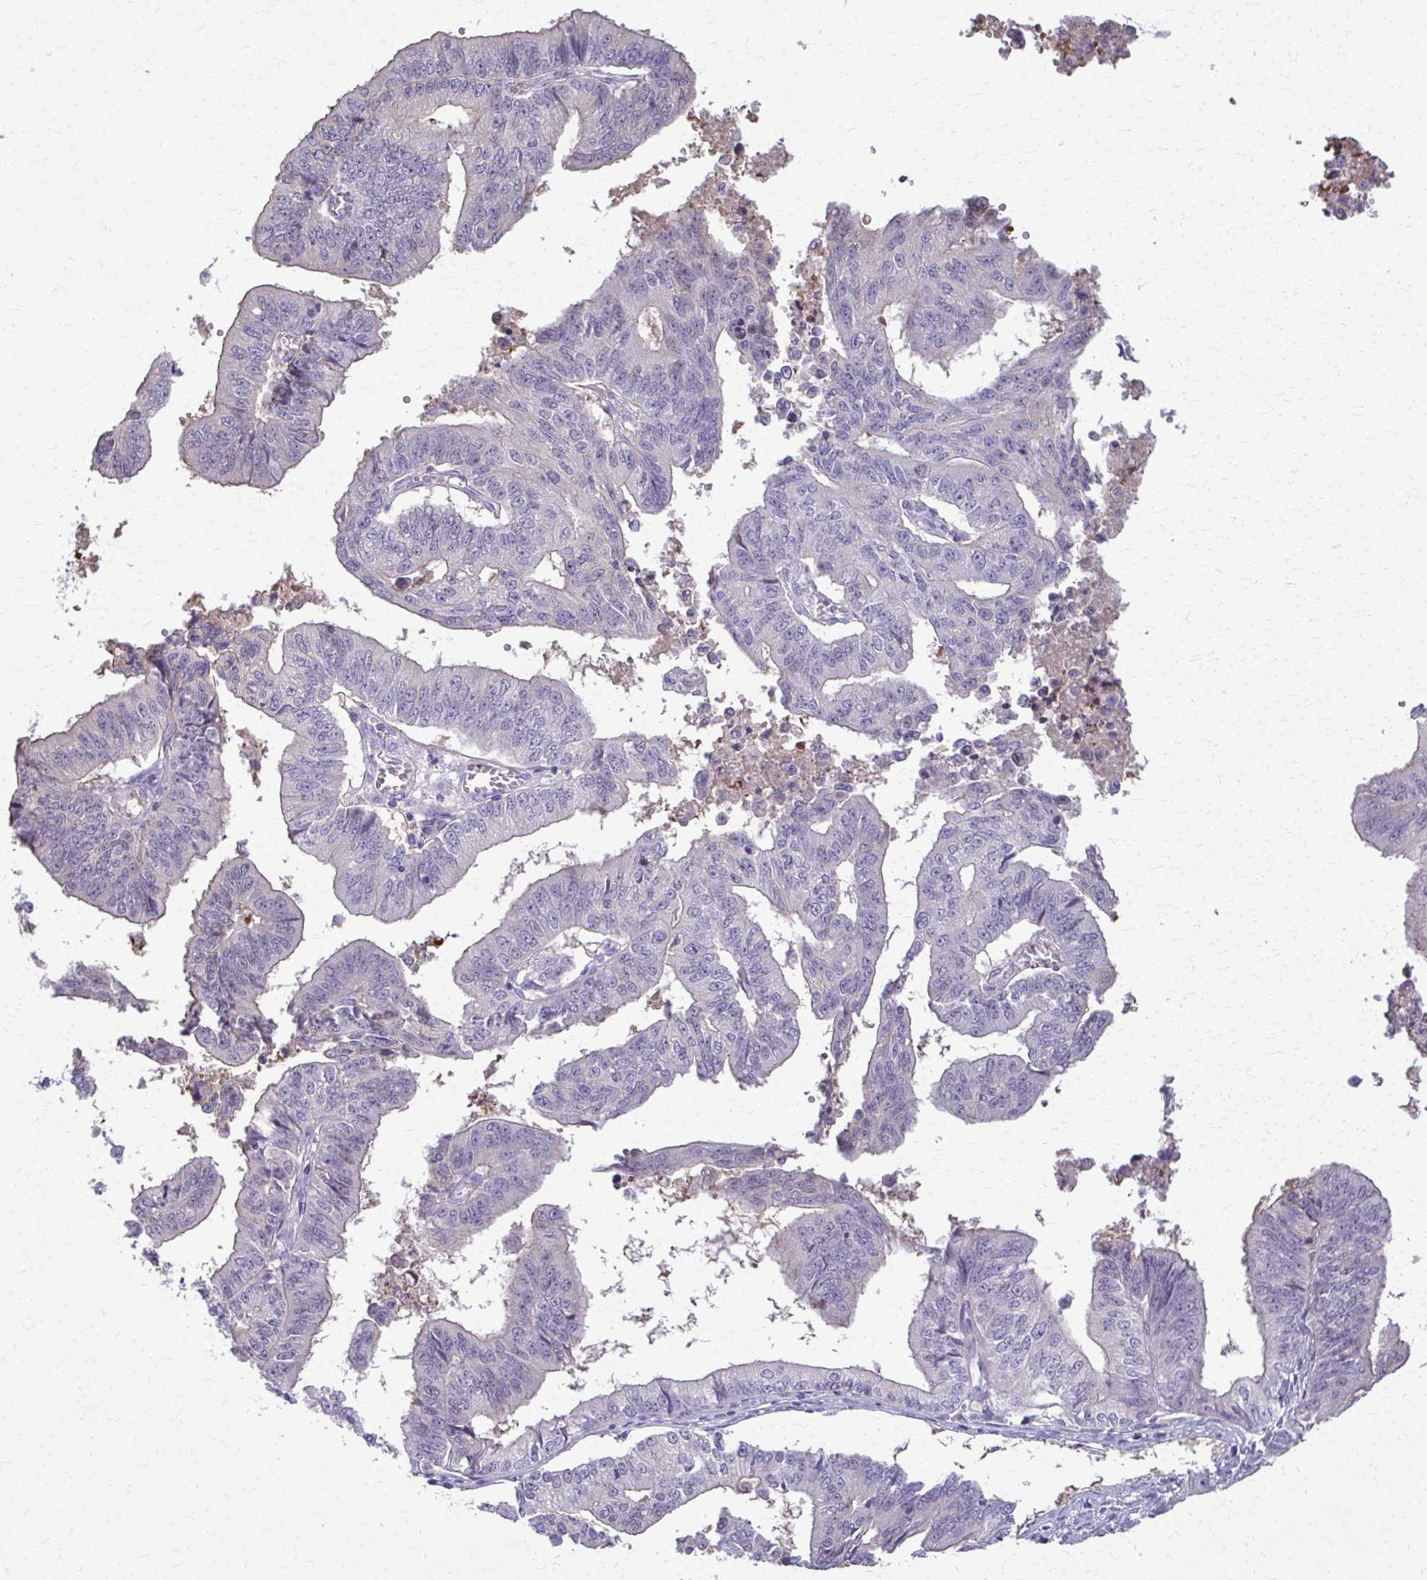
{"staining": {"intensity": "negative", "quantity": "none", "location": "none"}, "tissue": "endometrial cancer", "cell_type": "Tumor cells", "image_type": "cancer", "snomed": [{"axis": "morphology", "description": "Adenocarcinoma, NOS"}, {"axis": "topography", "description": "Endometrium"}], "caption": "Immunohistochemistry (IHC) of endometrial adenocarcinoma exhibits no staining in tumor cells.", "gene": "OR4M1", "patient": {"sex": "female", "age": 65}}